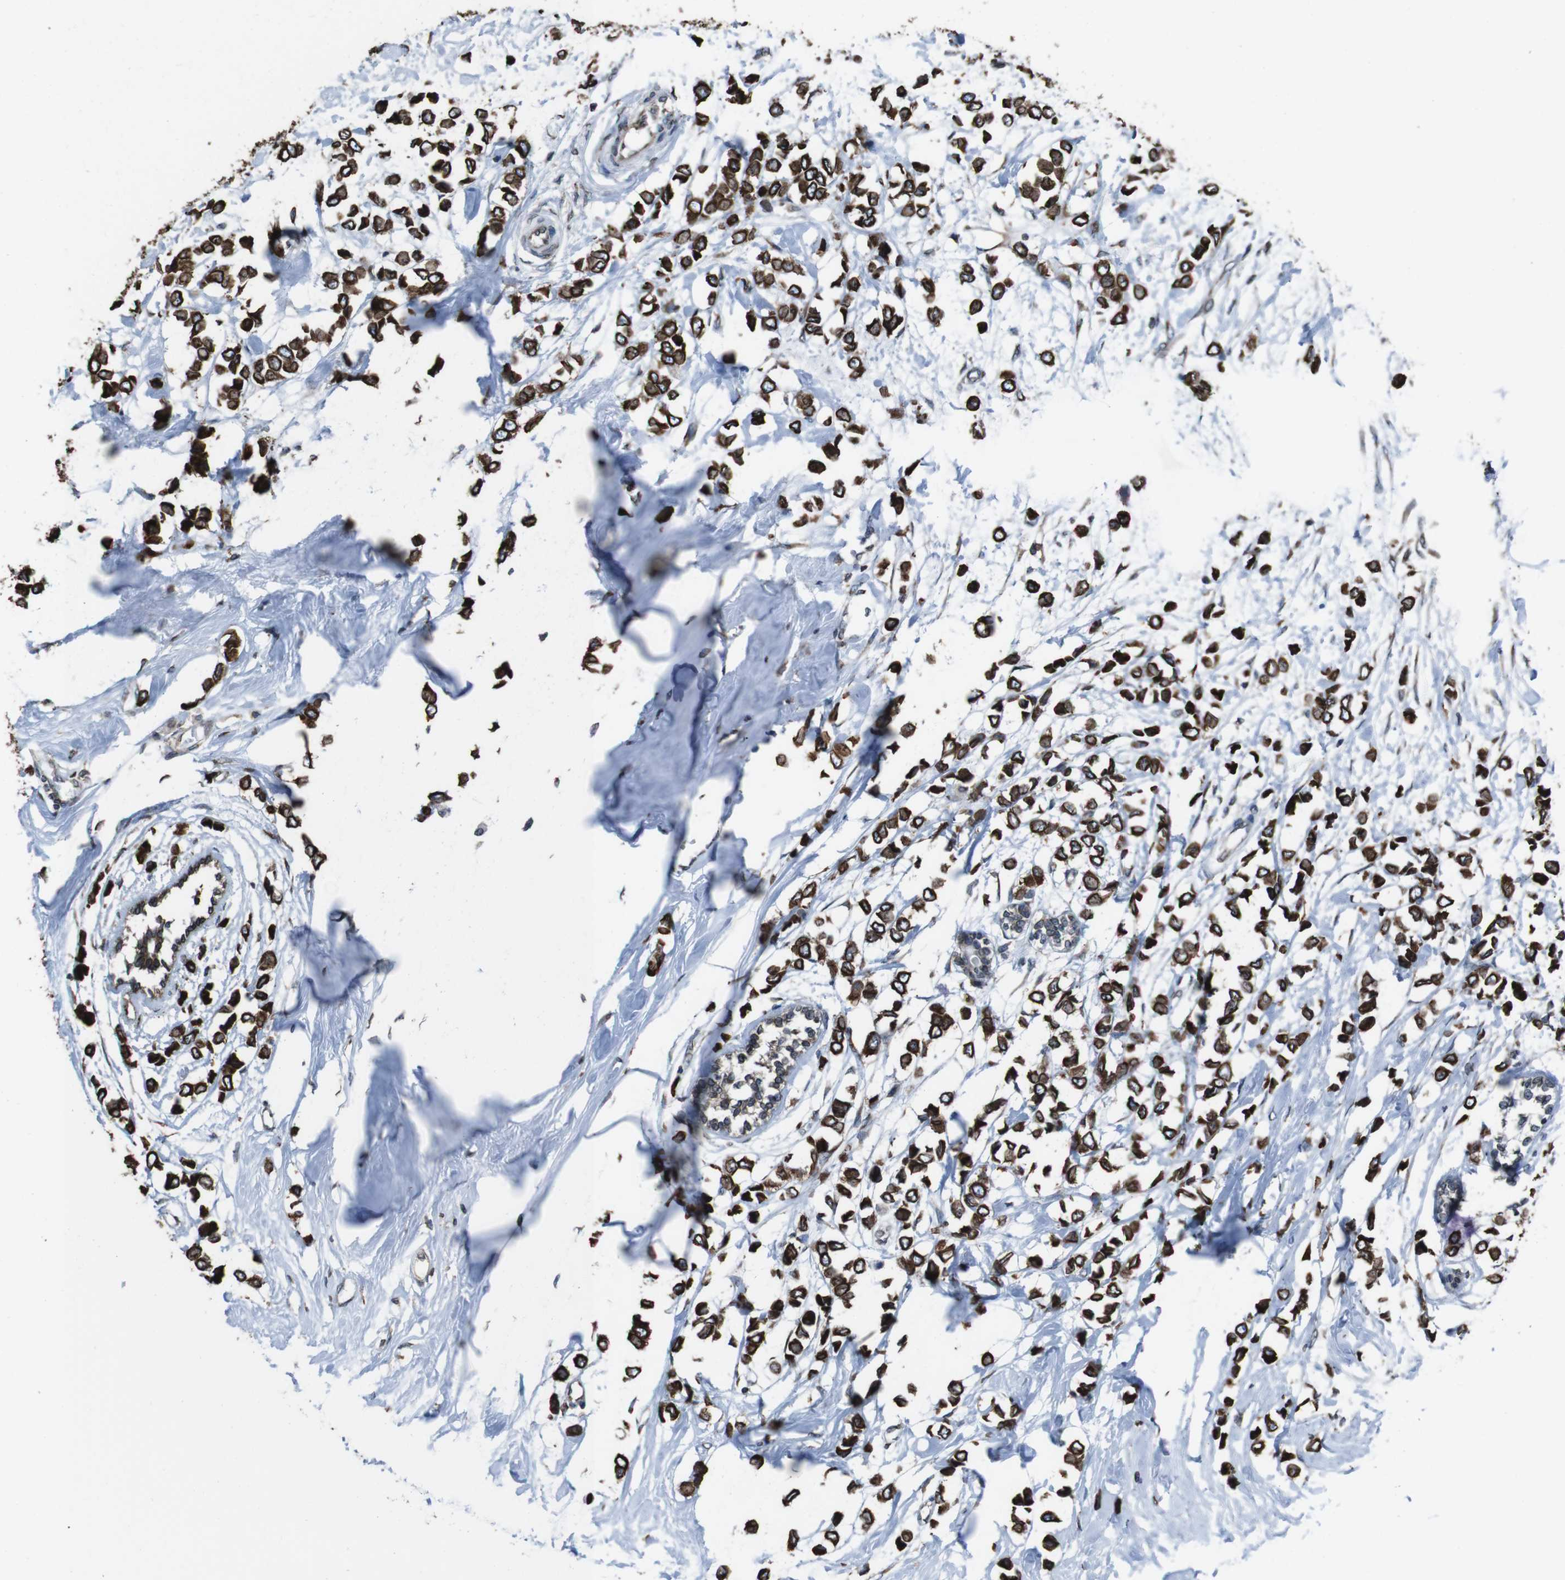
{"staining": {"intensity": "strong", "quantity": ">75%", "location": "cytoplasmic/membranous"}, "tissue": "breast cancer", "cell_type": "Tumor cells", "image_type": "cancer", "snomed": [{"axis": "morphology", "description": "Lobular carcinoma"}, {"axis": "topography", "description": "Breast"}], "caption": "Protein positivity by immunohistochemistry (IHC) exhibits strong cytoplasmic/membranous positivity in about >75% of tumor cells in breast cancer (lobular carcinoma).", "gene": "APMAP", "patient": {"sex": "female", "age": 51}}